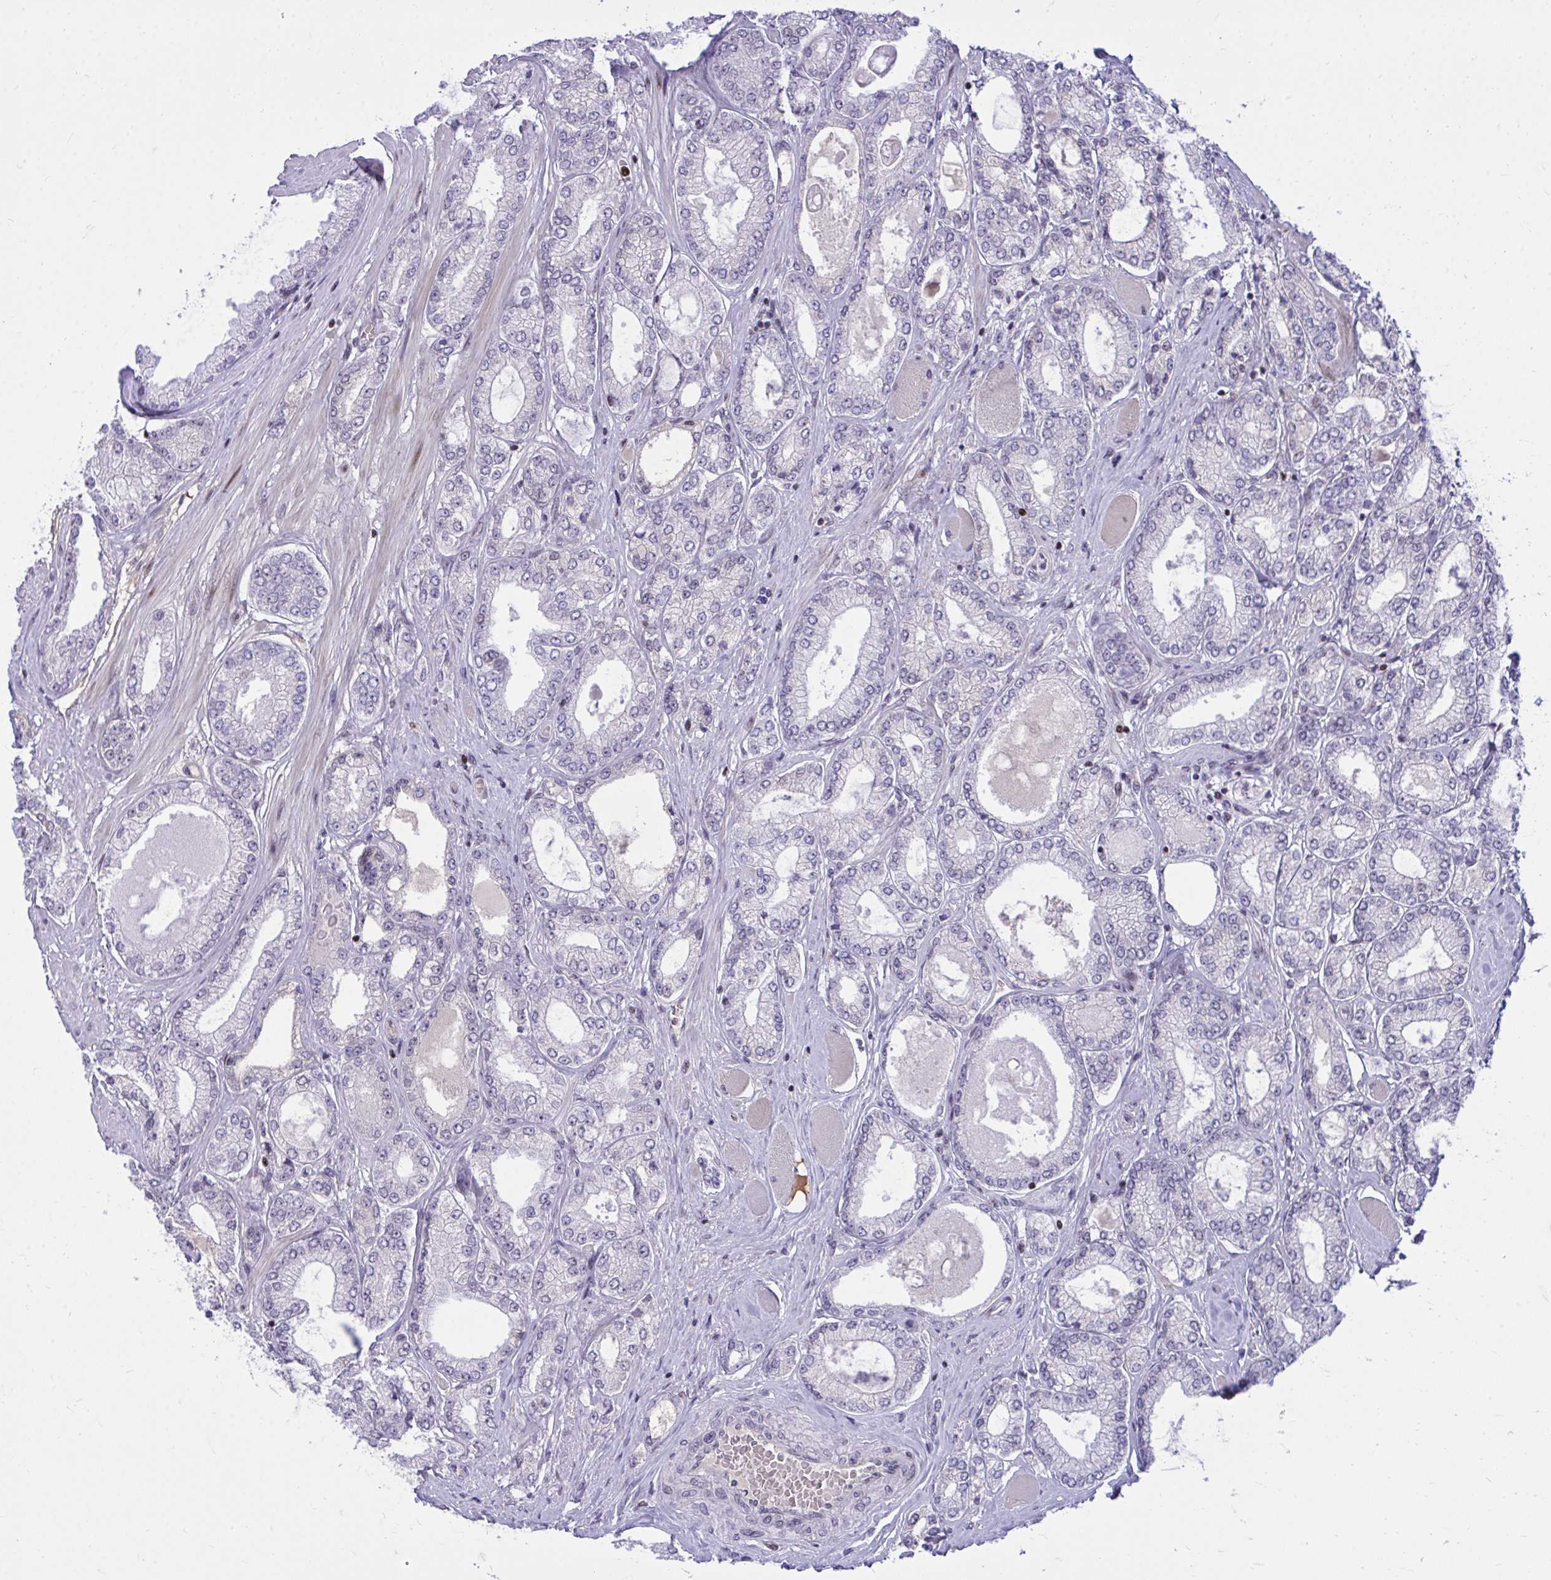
{"staining": {"intensity": "negative", "quantity": "none", "location": "none"}, "tissue": "prostate cancer", "cell_type": "Tumor cells", "image_type": "cancer", "snomed": [{"axis": "morphology", "description": "Adenocarcinoma, High grade"}, {"axis": "topography", "description": "Prostate"}], "caption": "This is an immunohistochemistry micrograph of human prostate cancer. There is no positivity in tumor cells.", "gene": "C14orf39", "patient": {"sex": "male", "age": 68}}